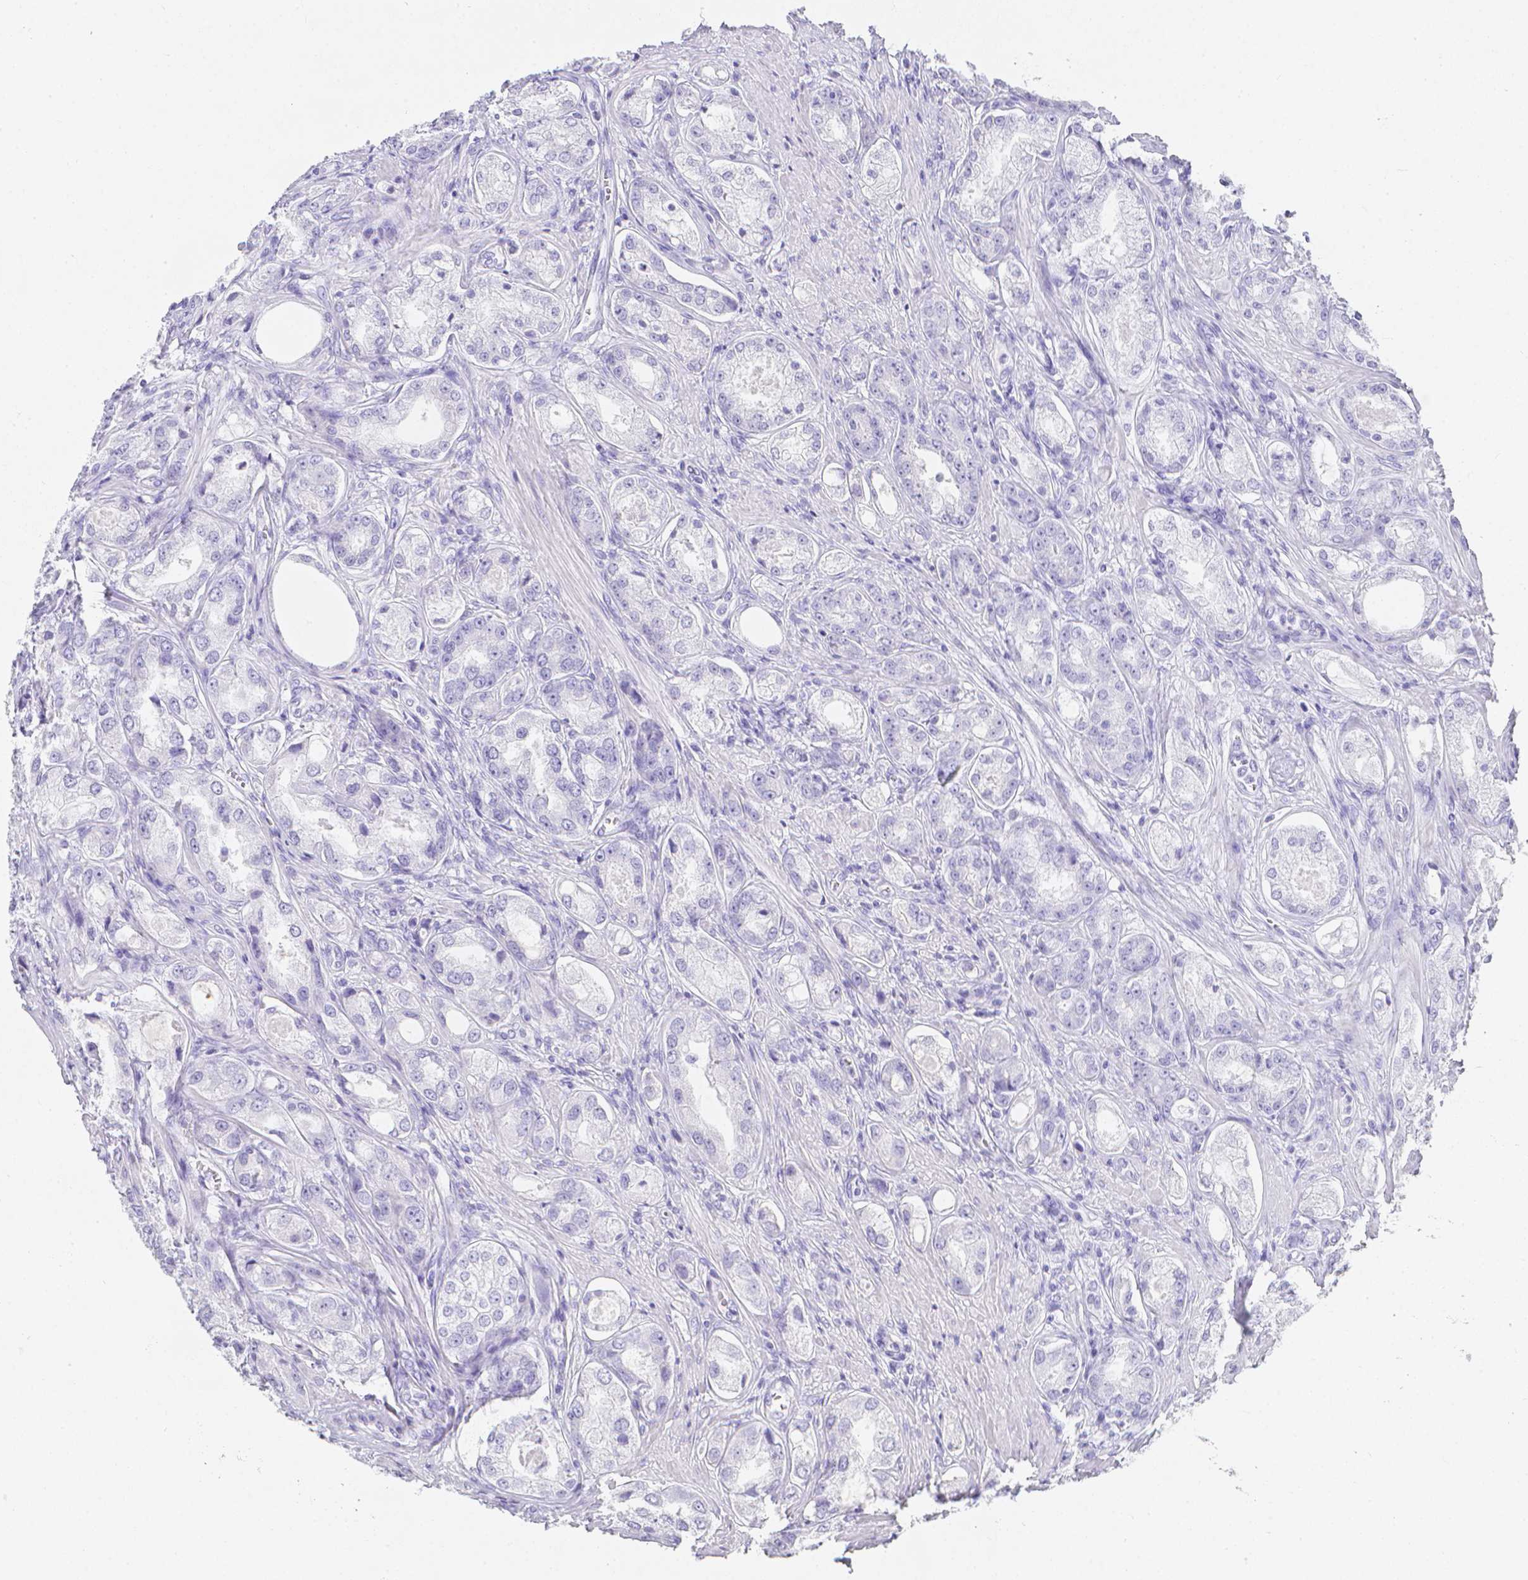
{"staining": {"intensity": "negative", "quantity": "none", "location": "none"}, "tissue": "prostate cancer", "cell_type": "Tumor cells", "image_type": "cancer", "snomed": [{"axis": "morphology", "description": "Adenocarcinoma, Low grade"}, {"axis": "topography", "description": "Prostate"}], "caption": "This histopathology image is of adenocarcinoma (low-grade) (prostate) stained with immunohistochemistry (IHC) to label a protein in brown with the nuclei are counter-stained blue. There is no positivity in tumor cells.", "gene": "LGALS4", "patient": {"sex": "male", "age": 68}}